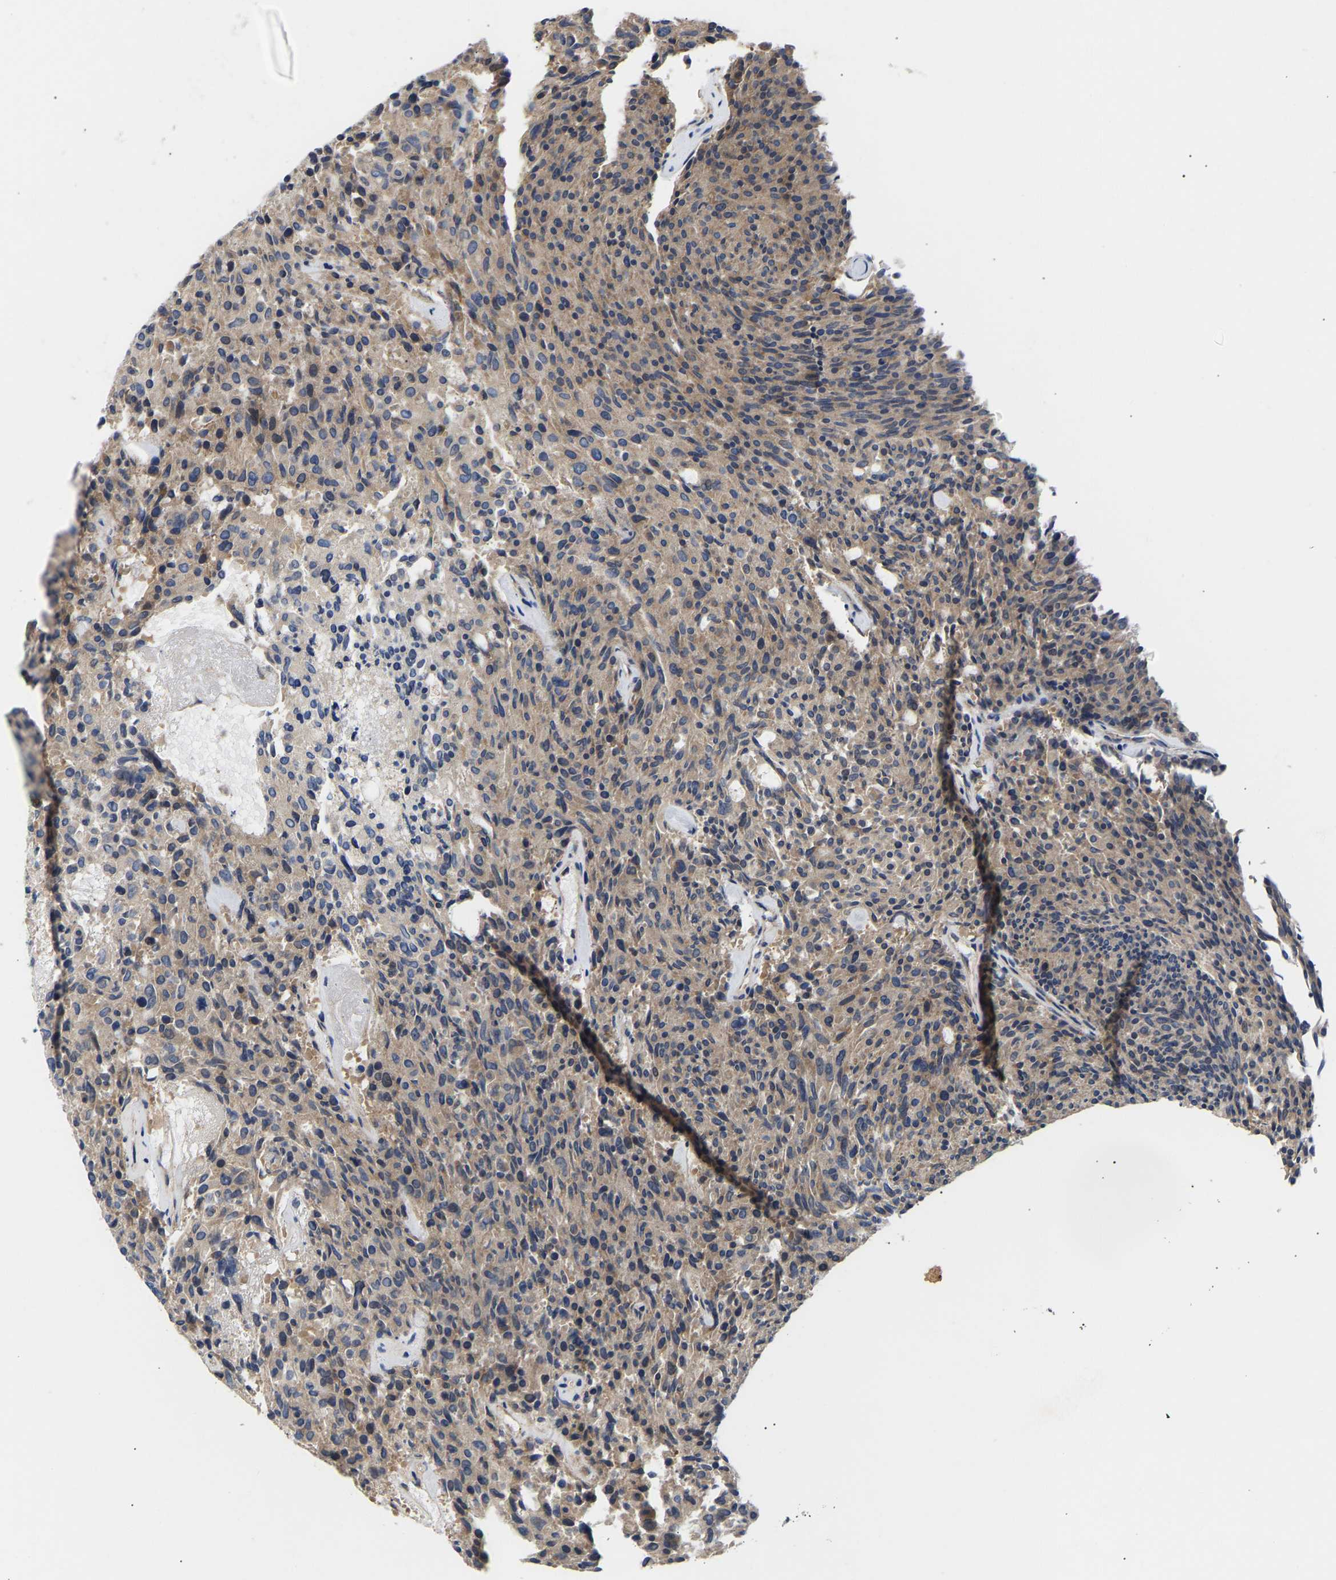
{"staining": {"intensity": "weak", "quantity": ">75%", "location": "cytoplasmic/membranous"}, "tissue": "carcinoid", "cell_type": "Tumor cells", "image_type": "cancer", "snomed": [{"axis": "morphology", "description": "Carcinoid, malignant, NOS"}, {"axis": "topography", "description": "Pancreas"}], "caption": "Carcinoid tissue displays weak cytoplasmic/membranous positivity in about >75% of tumor cells, visualized by immunohistochemistry.", "gene": "AIMP2", "patient": {"sex": "female", "age": 54}}